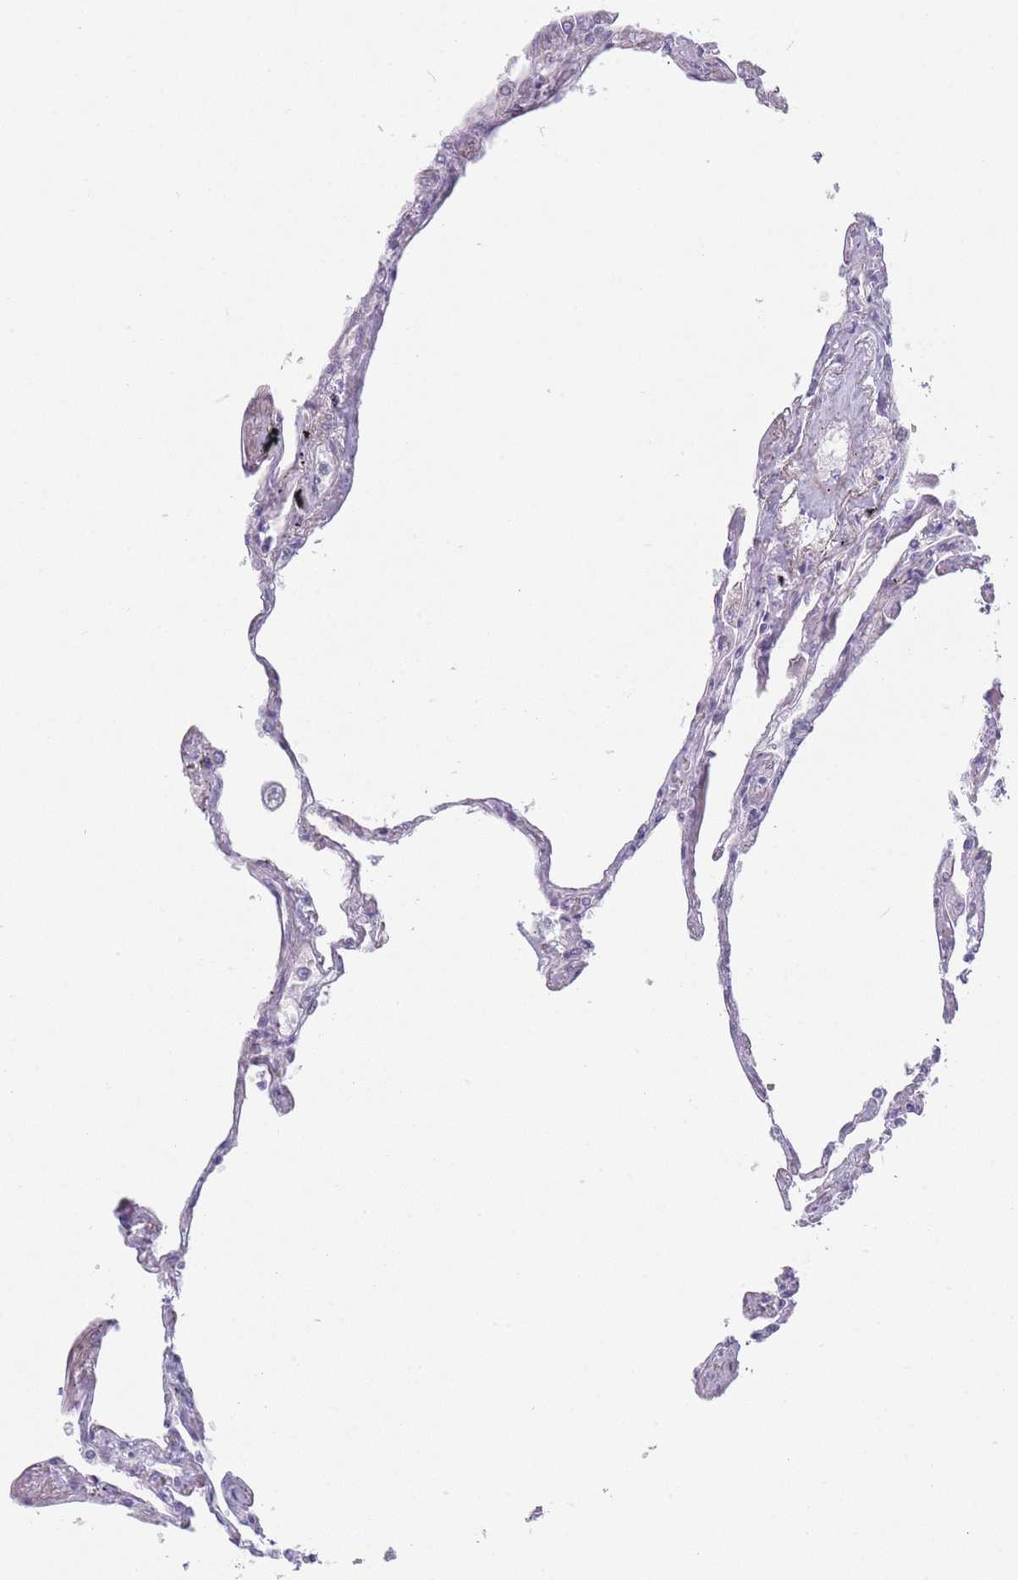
{"staining": {"intensity": "weak", "quantity": "<25%", "location": "cytoplasmic/membranous"}, "tissue": "lung", "cell_type": "Alveolar cells", "image_type": "normal", "snomed": [{"axis": "morphology", "description": "Normal tissue, NOS"}, {"axis": "topography", "description": "Lung"}], "caption": "Immunohistochemistry (IHC) image of benign lung stained for a protein (brown), which shows no expression in alveolar cells.", "gene": "IFNA10", "patient": {"sex": "female", "age": 67}}